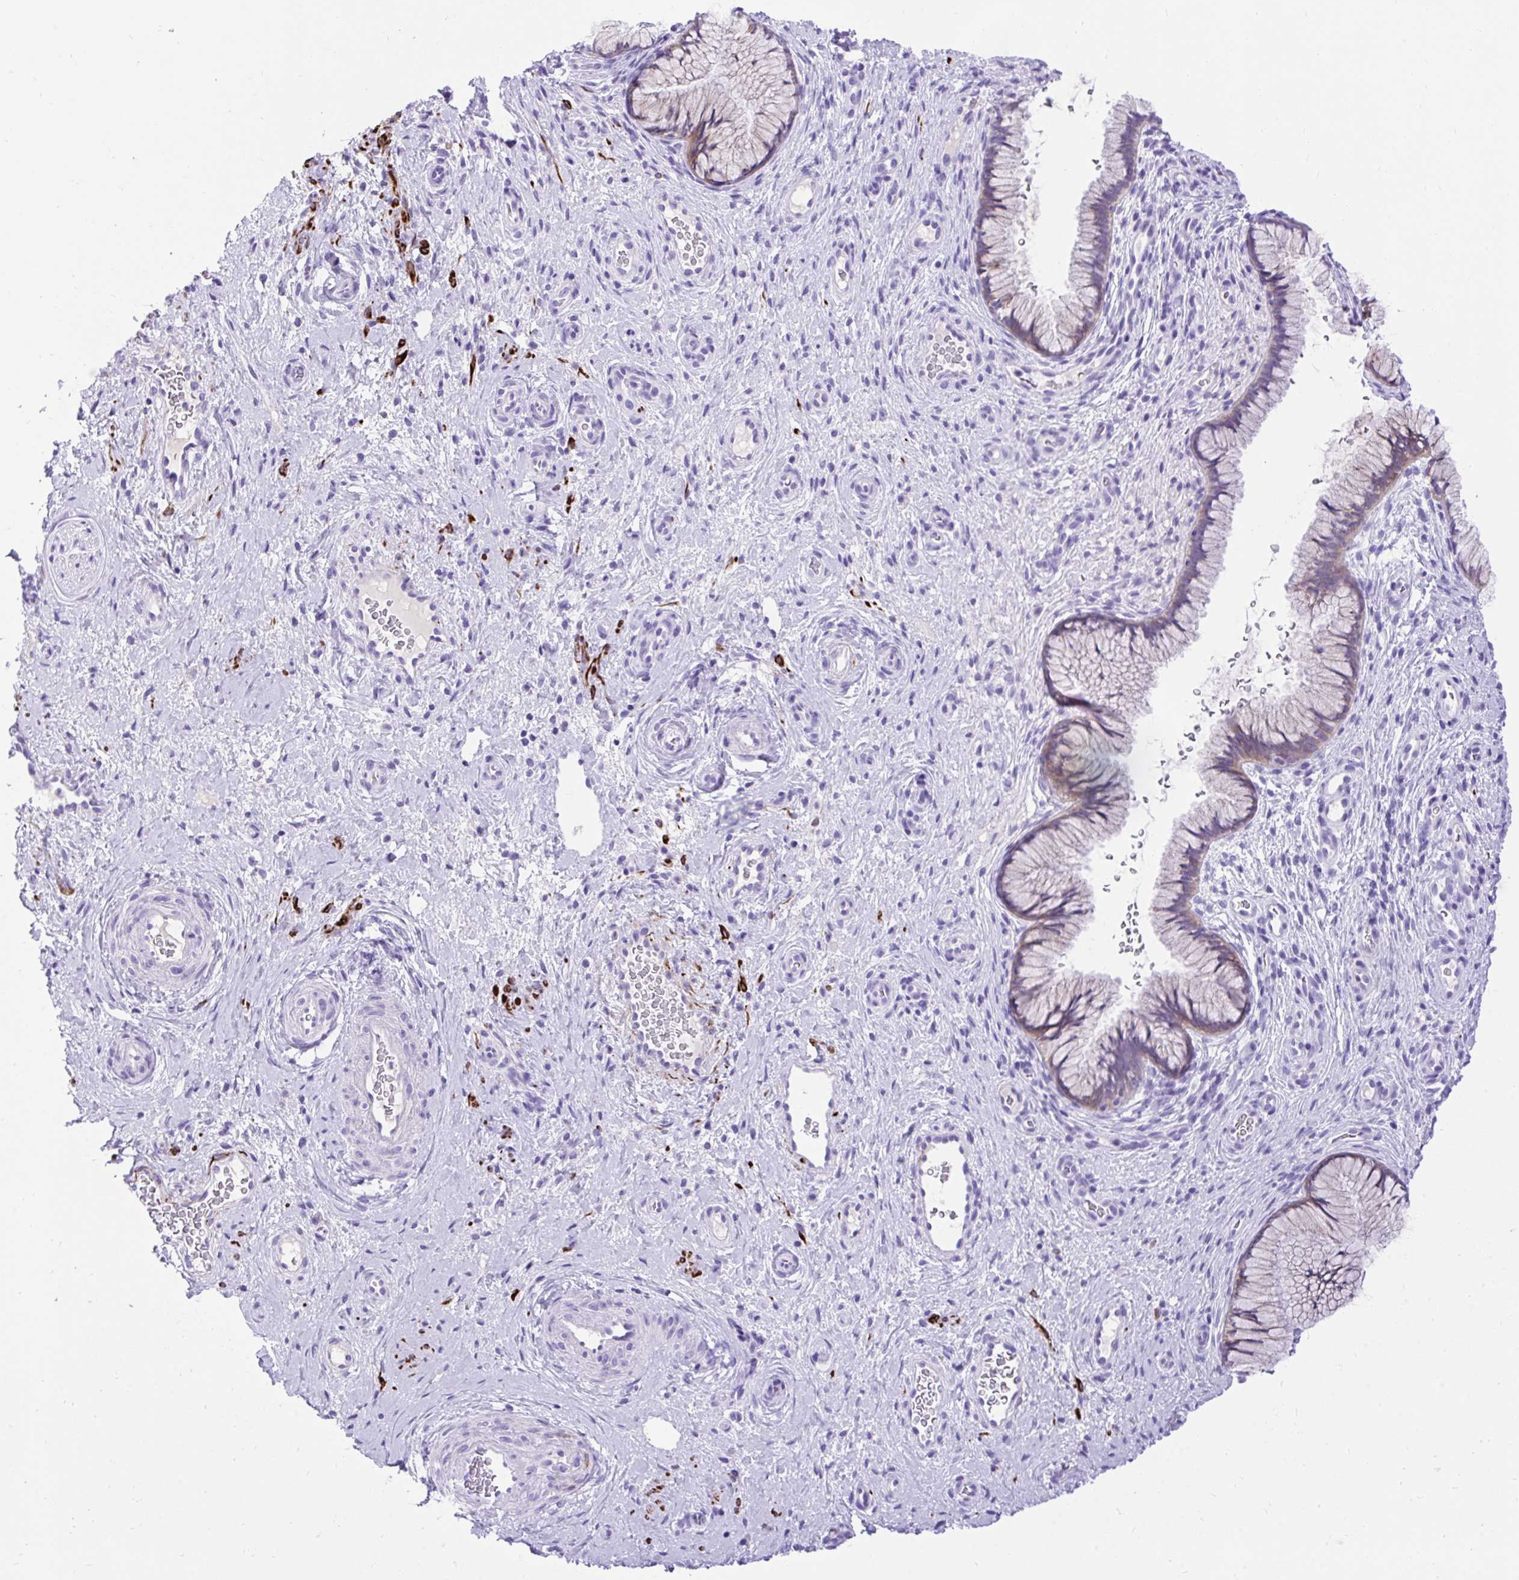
{"staining": {"intensity": "weak", "quantity": "25%-75%", "location": "cytoplasmic/membranous"}, "tissue": "cervix", "cell_type": "Glandular cells", "image_type": "normal", "snomed": [{"axis": "morphology", "description": "Normal tissue, NOS"}, {"axis": "topography", "description": "Cervix"}], "caption": "An IHC image of normal tissue is shown. Protein staining in brown shows weak cytoplasmic/membranous positivity in cervix within glandular cells. (DAB (3,3'-diaminobenzidine) IHC, brown staining for protein, blue staining for nuclei).", "gene": "KCNN4", "patient": {"sex": "female", "age": 34}}